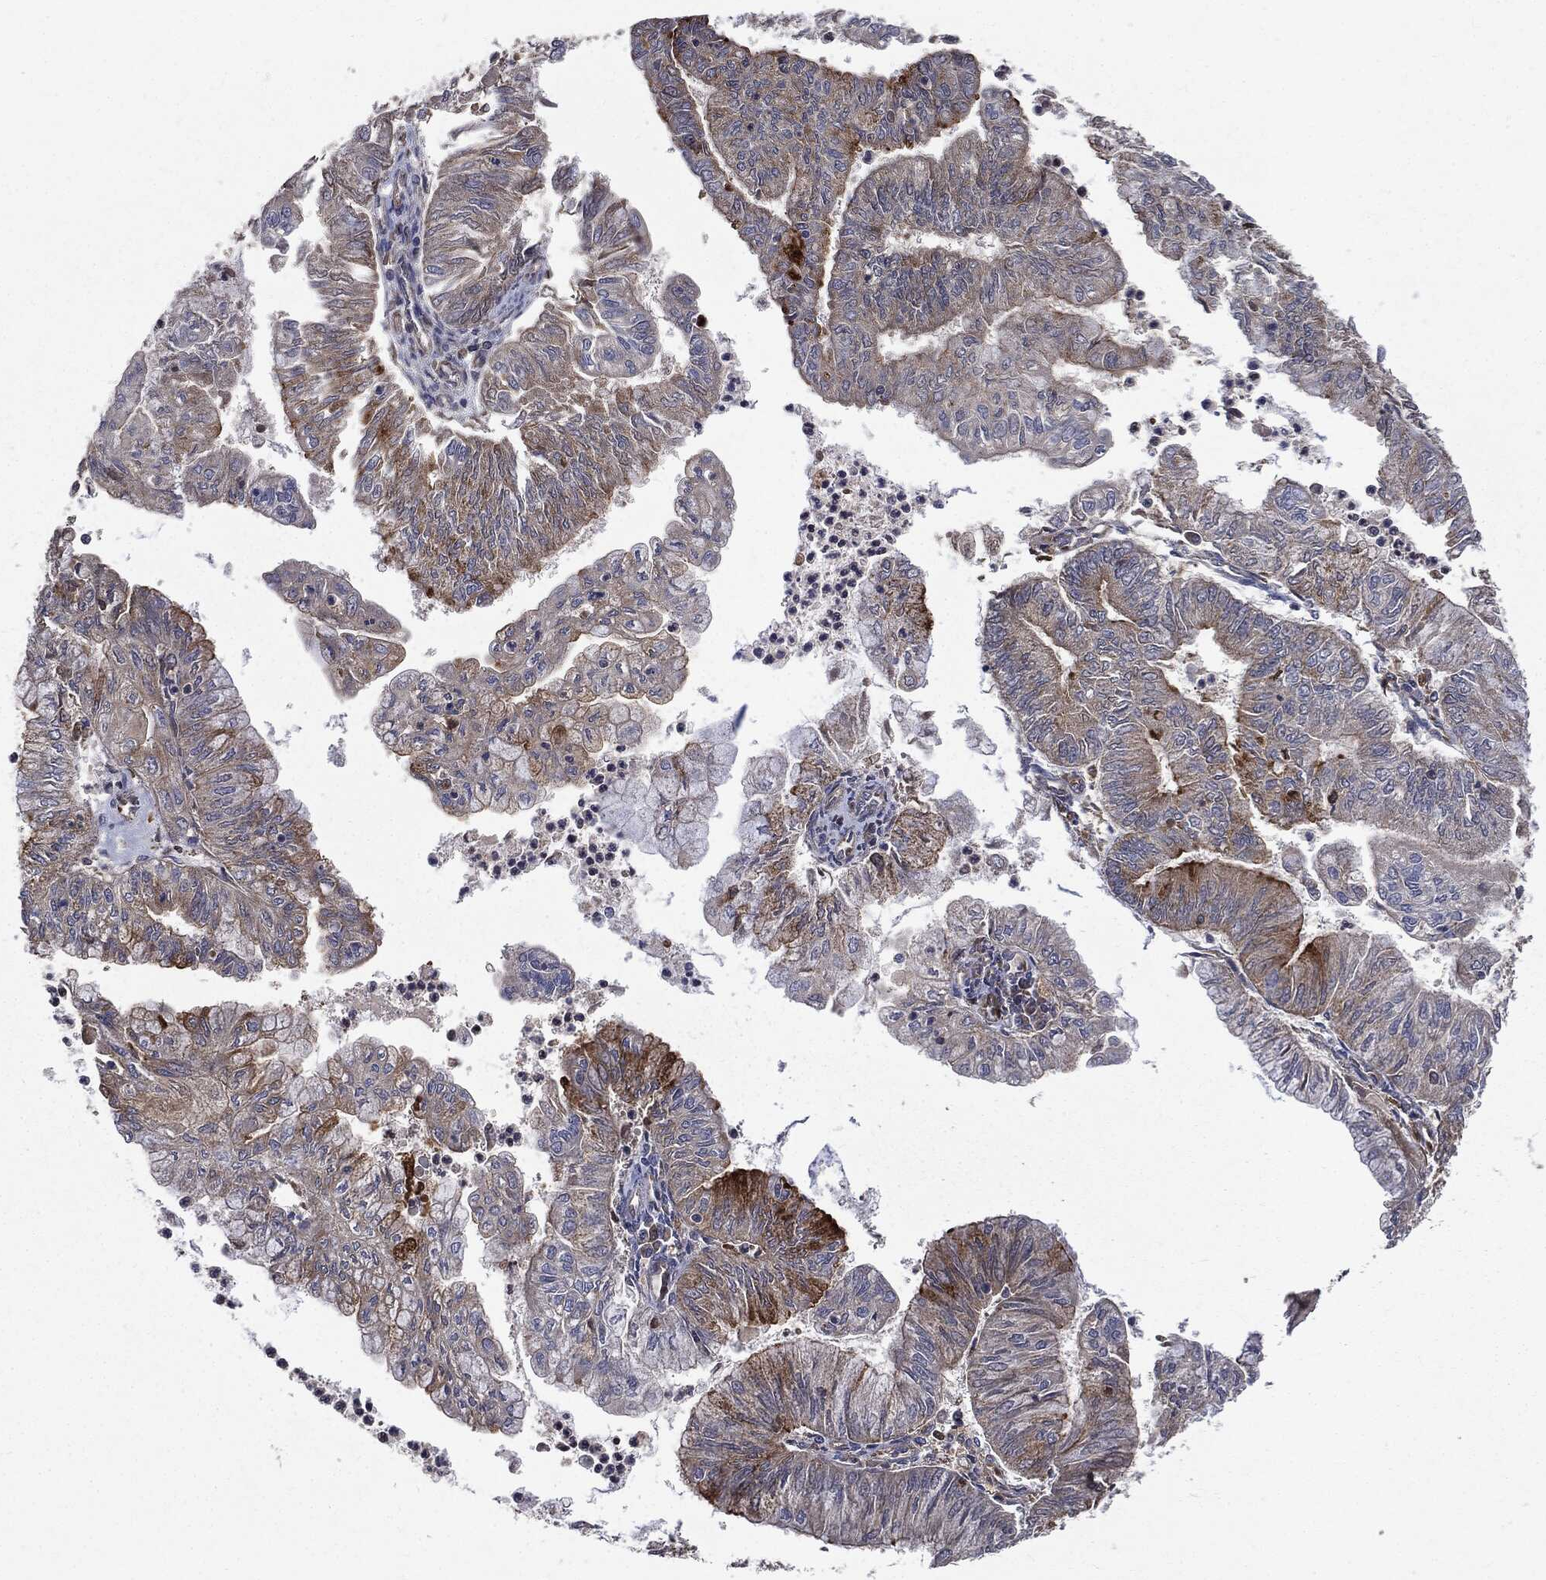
{"staining": {"intensity": "strong", "quantity": "<25%", "location": "cytoplasmic/membranous"}, "tissue": "endometrial cancer", "cell_type": "Tumor cells", "image_type": "cancer", "snomed": [{"axis": "morphology", "description": "Adenocarcinoma, NOS"}, {"axis": "topography", "description": "Endometrium"}], "caption": "This image exhibits immunohistochemistry (IHC) staining of endometrial adenocarcinoma, with medium strong cytoplasmic/membranous expression in approximately <25% of tumor cells.", "gene": "PLOD3", "patient": {"sex": "female", "age": 59}}